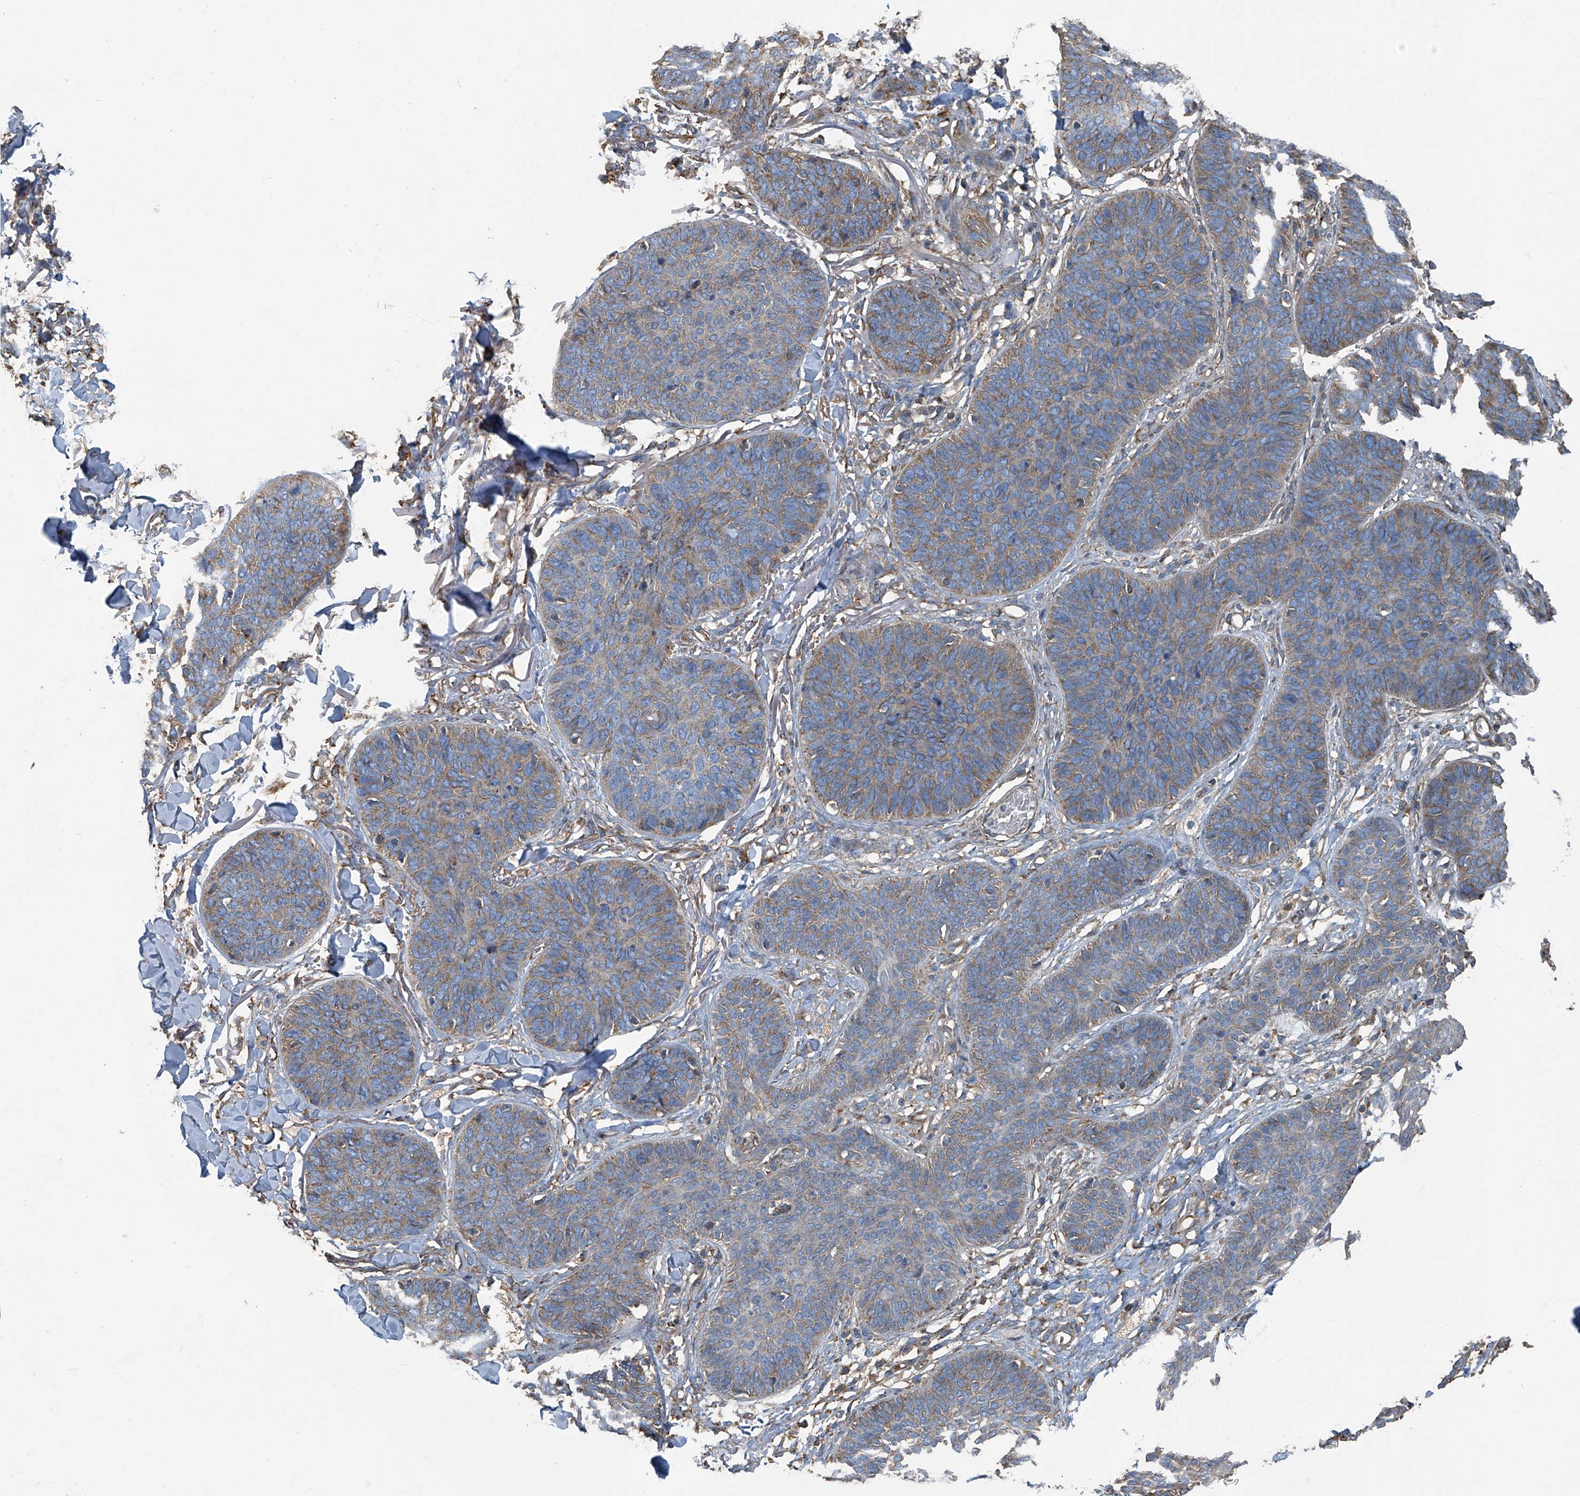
{"staining": {"intensity": "weak", "quantity": "25%-75%", "location": "cytoplasmic/membranous"}, "tissue": "skin cancer", "cell_type": "Tumor cells", "image_type": "cancer", "snomed": [{"axis": "morphology", "description": "Basal cell carcinoma"}, {"axis": "topography", "description": "Skin"}], "caption": "Skin cancer (basal cell carcinoma) tissue exhibits weak cytoplasmic/membranous expression in approximately 25%-75% of tumor cells (DAB (3,3'-diaminobenzidine) = brown stain, brightfield microscopy at high magnification).", "gene": "SEPTIN7", "patient": {"sex": "male", "age": 85}}